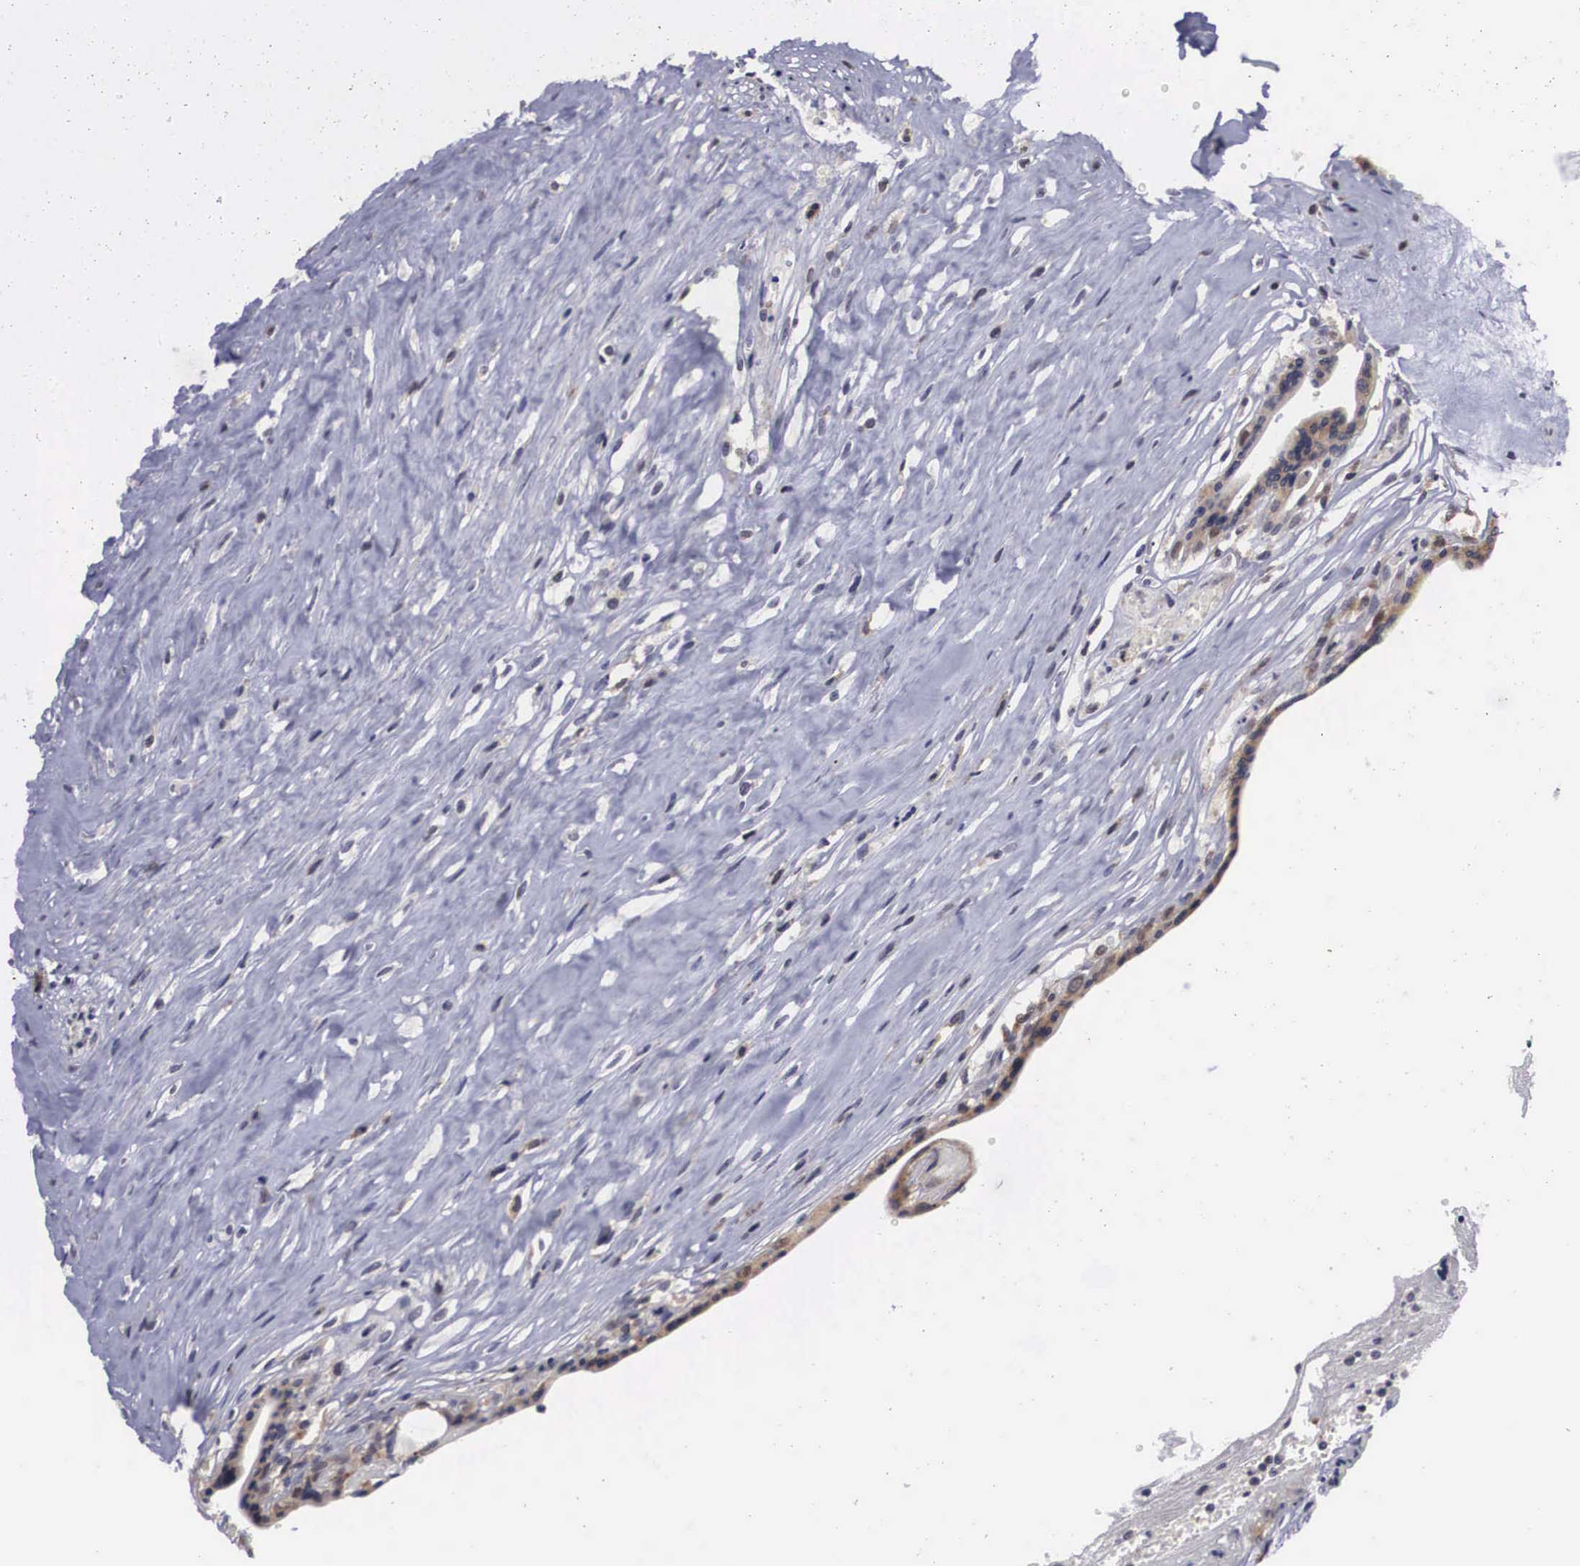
{"staining": {"intensity": "moderate", "quantity": "25%-75%", "location": "cytoplasmic/membranous"}, "tissue": "placenta", "cell_type": "Decidual cells", "image_type": "normal", "snomed": [{"axis": "morphology", "description": "Normal tissue, NOS"}, {"axis": "topography", "description": "Placenta"}], "caption": "The photomicrograph displays immunohistochemical staining of benign placenta. There is moderate cytoplasmic/membranous positivity is seen in about 25%-75% of decidual cells.", "gene": "CRELD2", "patient": {"sex": "female", "age": 24}}